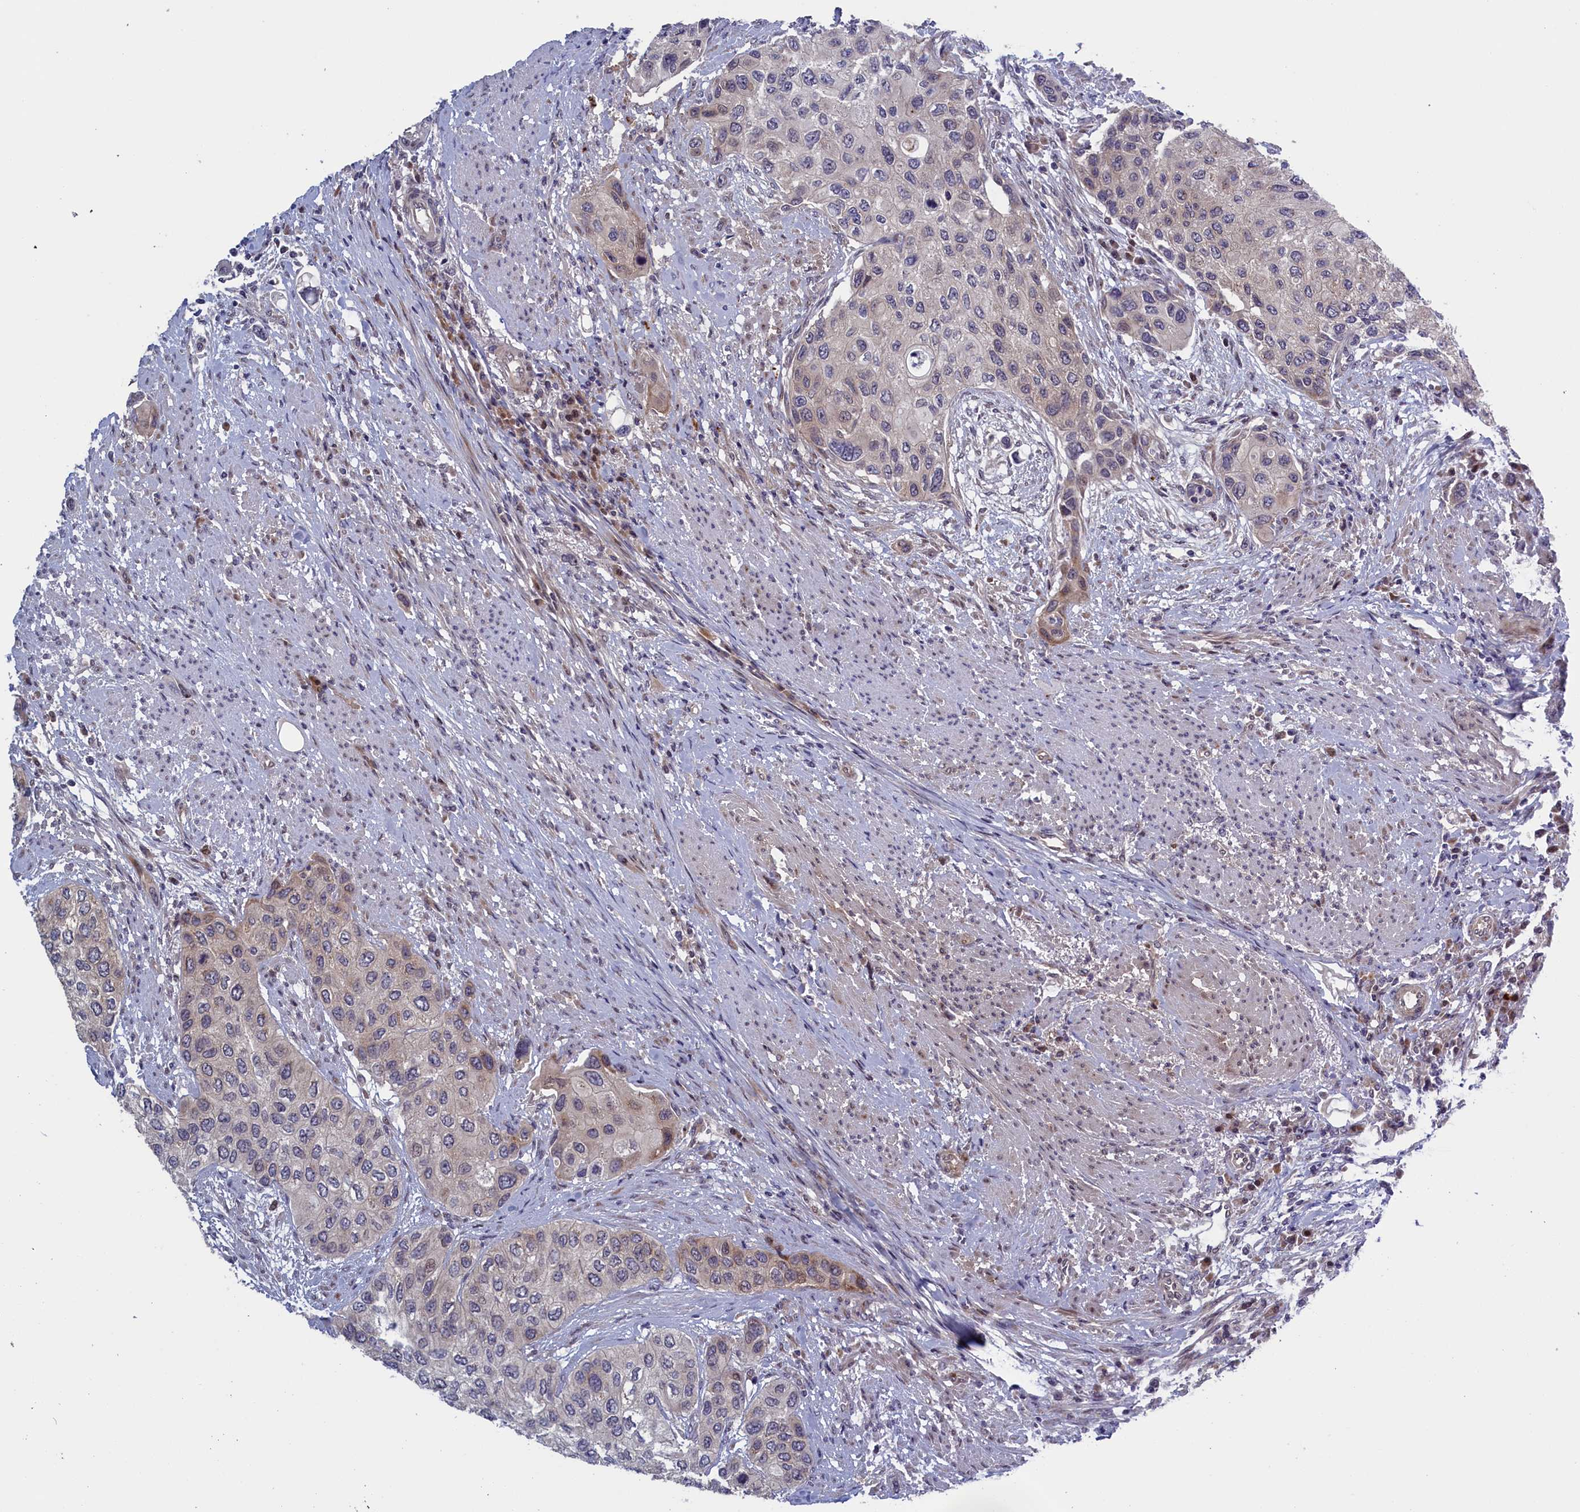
{"staining": {"intensity": "weak", "quantity": "<25%", "location": "cytoplasmic/membranous"}, "tissue": "urothelial cancer", "cell_type": "Tumor cells", "image_type": "cancer", "snomed": [{"axis": "morphology", "description": "Urothelial carcinoma, High grade"}, {"axis": "topography", "description": "Urinary bladder"}], "caption": "Immunohistochemical staining of urothelial carcinoma (high-grade) displays no significant expression in tumor cells. Brightfield microscopy of immunohistochemistry (IHC) stained with DAB (3,3'-diaminobenzidine) (brown) and hematoxylin (blue), captured at high magnification.", "gene": "LSG1", "patient": {"sex": "female", "age": 56}}